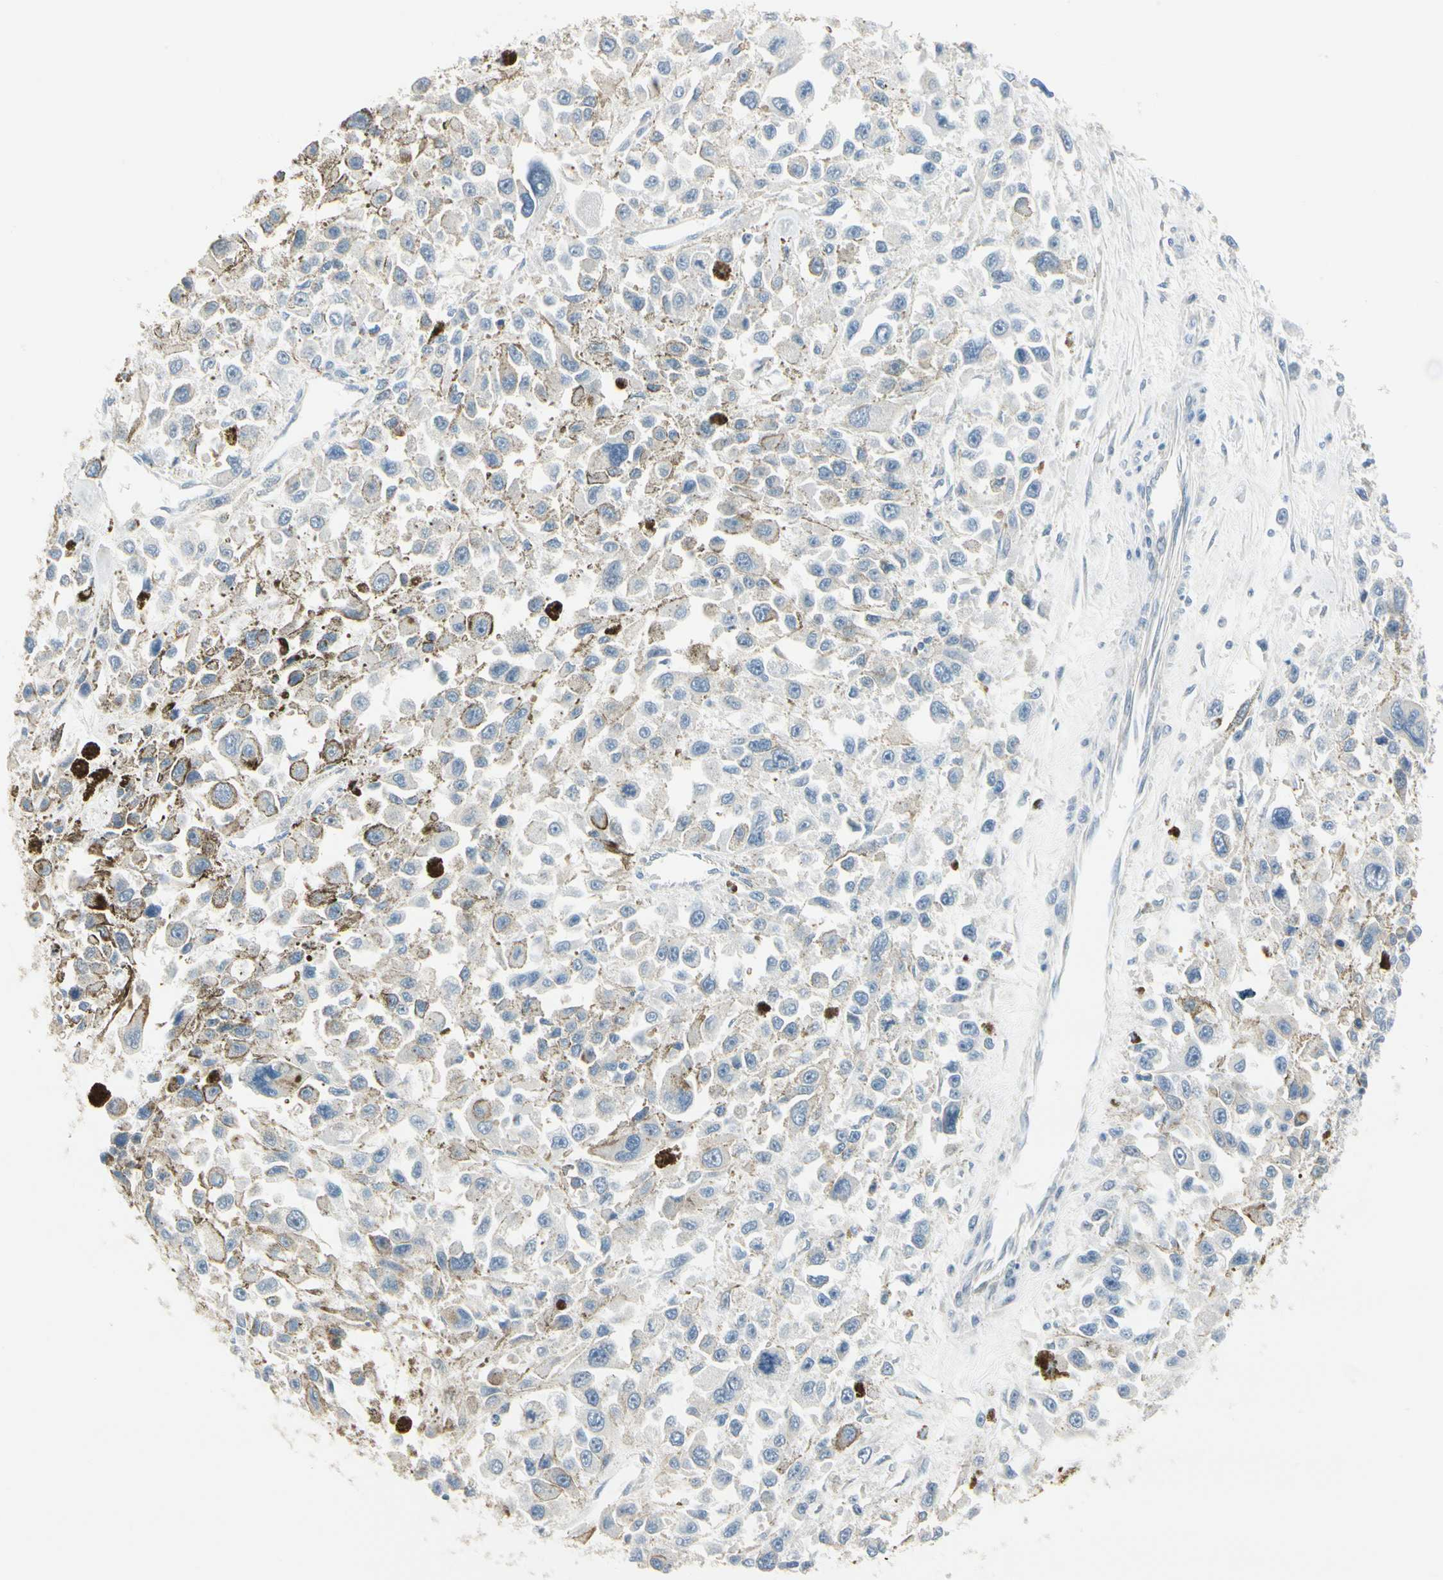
{"staining": {"intensity": "negative", "quantity": "none", "location": "none"}, "tissue": "melanoma", "cell_type": "Tumor cells", "image_type": "cancer", "snomed": [{"axis": "morphology", "description": "Malignant melanoma, Metastatic site"}, {"axis": "topography", "description": "Lymph node"}], "caption": "Immunohistochemistry (IHC) of malignant melanoma (metastatic site) demonstrates no expression in tumor cells.", "gene": "SPINK4", "patient": {"sex": "male", "age": 59}}